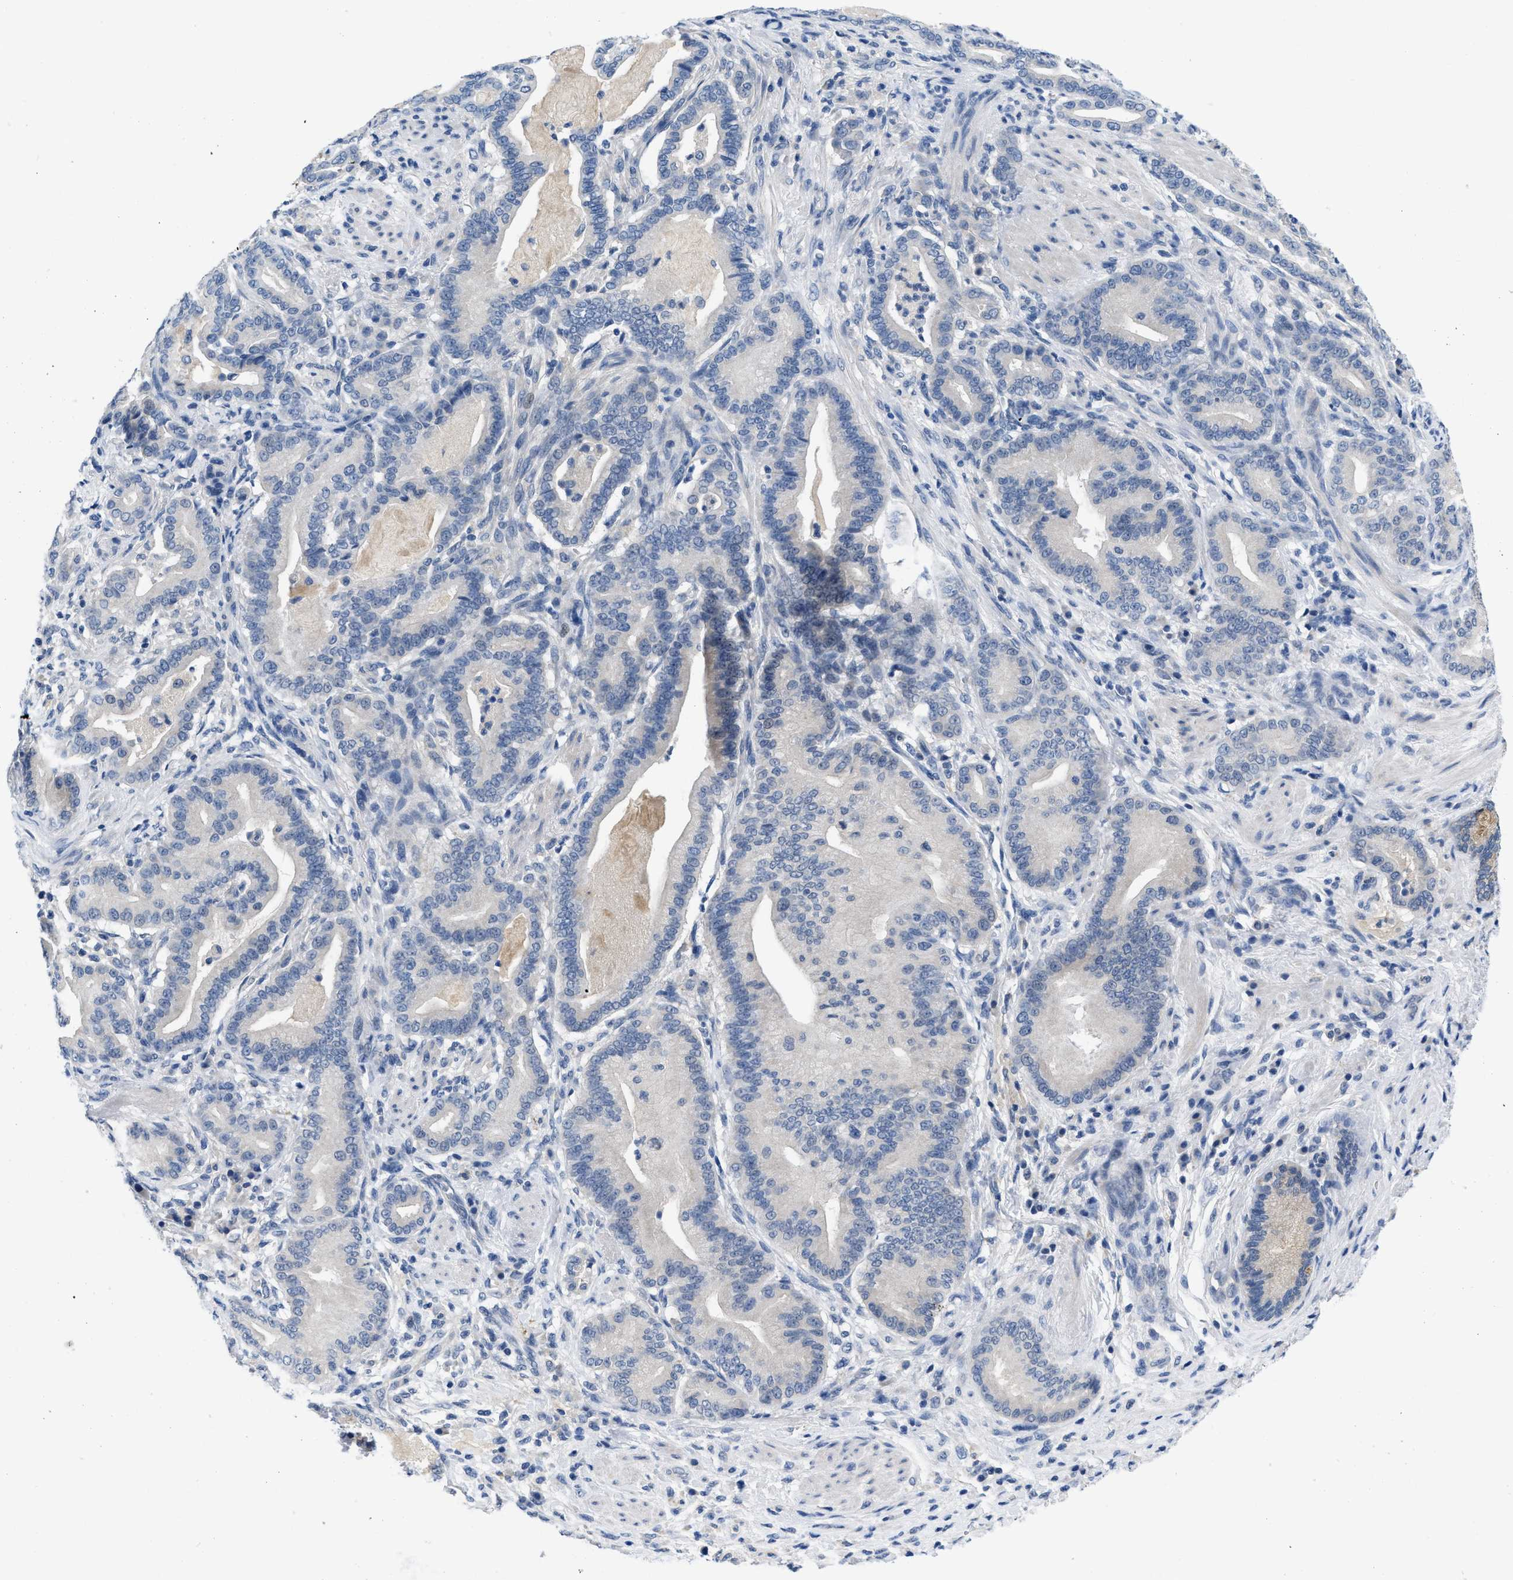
{"staining": {"intensity": "negative", "quantity": "none", "location": "none"}, "tissue": "pancreatic cancer", "cell_type": "Tumor cells", "image_type": "cancer", "snomed": [{"axis": "morphology", "description": "Normal tissue, NOS"}, {"axis": "morphology", "description": "Adenocarcinoma, NOS"}, {"axis": "topography", "description": "Pancreas"}], "caption": "Tumor cells are negative for protein expression in human pancreatic adenocarcinoma. (DAB immunohistochemistry (IHC) visualized using brightfield microscopy, high magnification).", "gene": "PYY", "patient": {"sex": "male", "age": 63}}